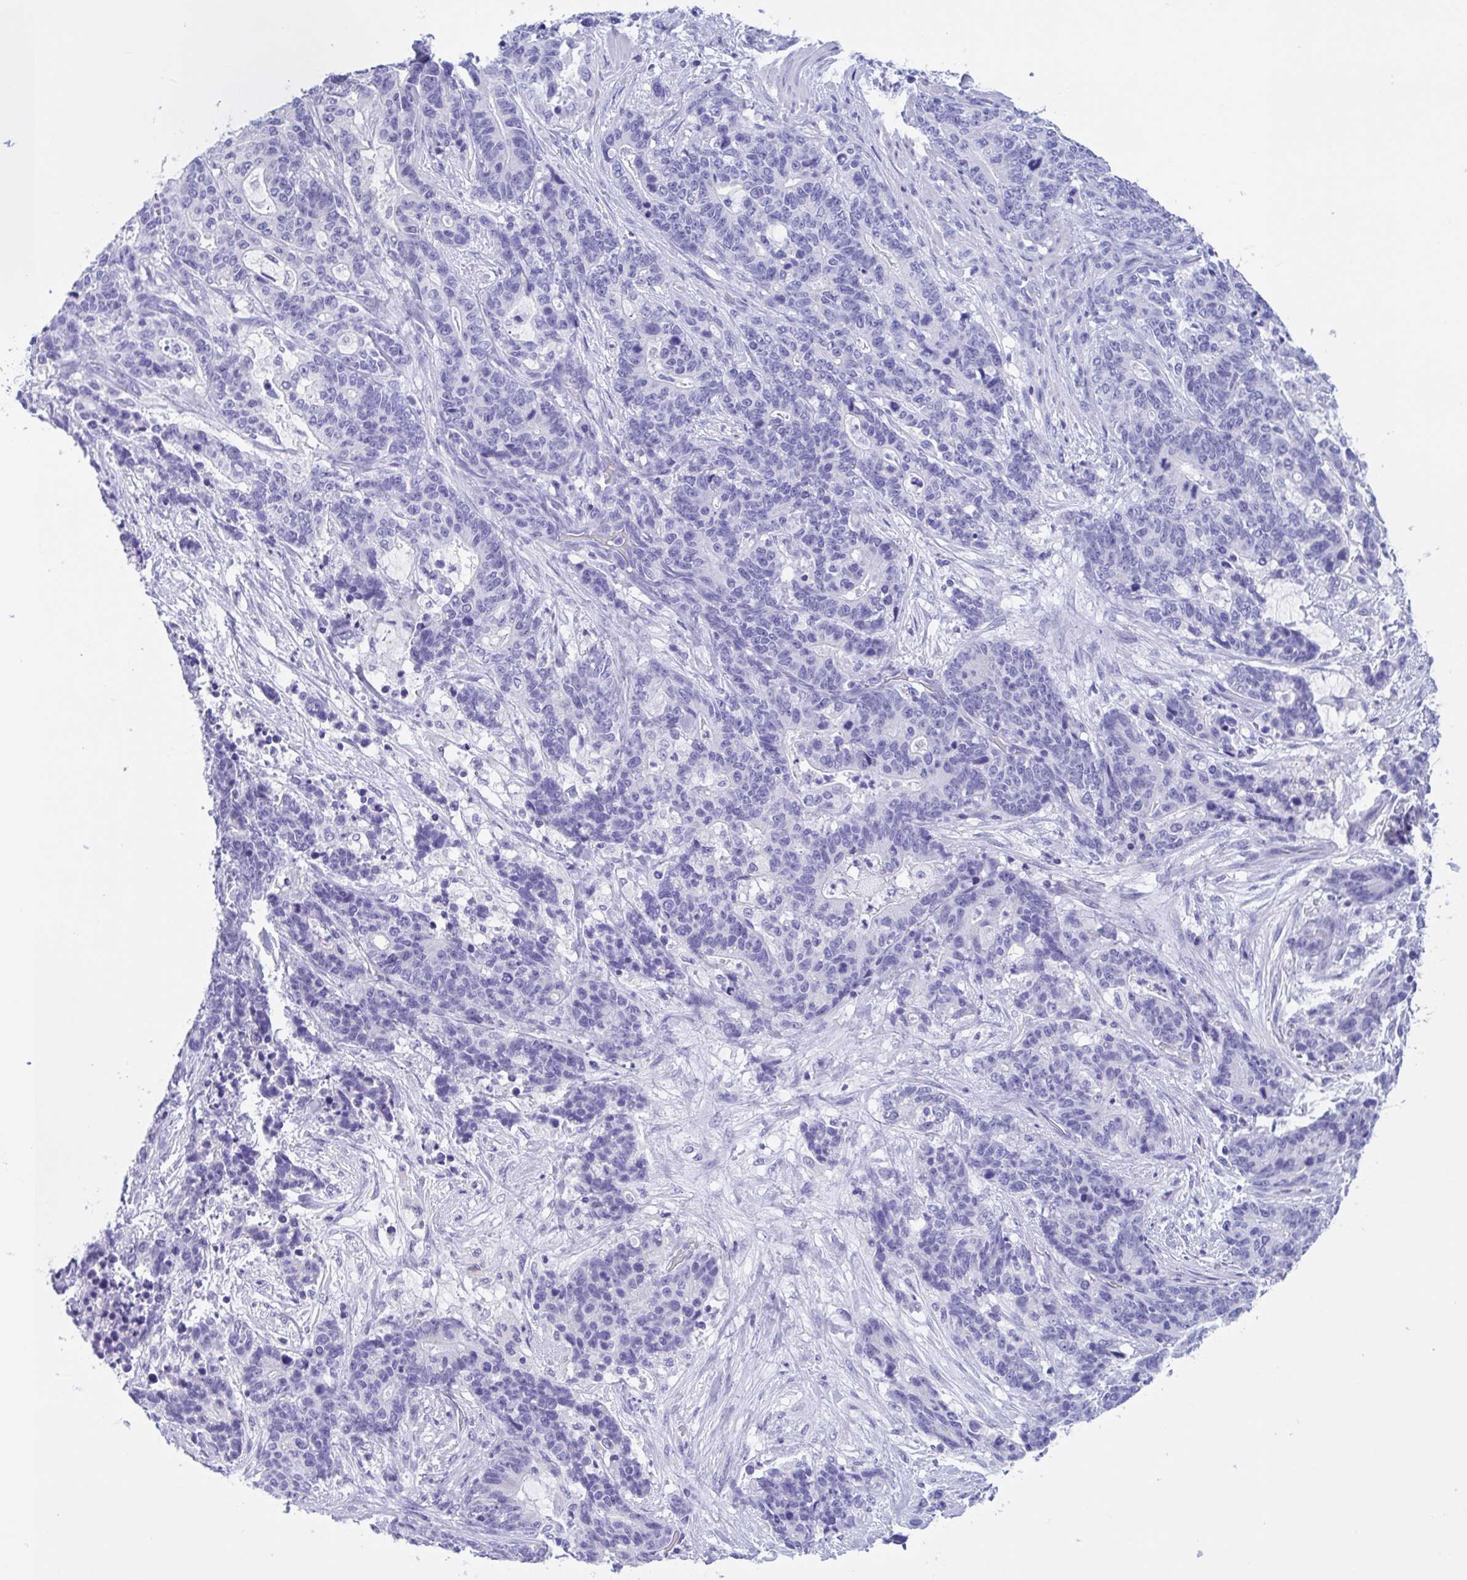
{"staining": {"intensity": "negative", "quantity": "none", "location": "none"}, "tissue": "stomach cancer", "cell_type": "Tumor cells", "image_type": "cancer", "snomed": [{"axis": "morphology", "description": "Normal tissue, NOS"}, {"axis": "morphology", "description": "Adenocarcinoma, NOS"}, {"axis": "topography", "description": "Stomach"}], "caption": "Tumor cells are negative for brown protein staining in stomach cancer (adenocarcinoma).", "gene": "OR4N4", "patient": {"sex": "female", "age": 64}}